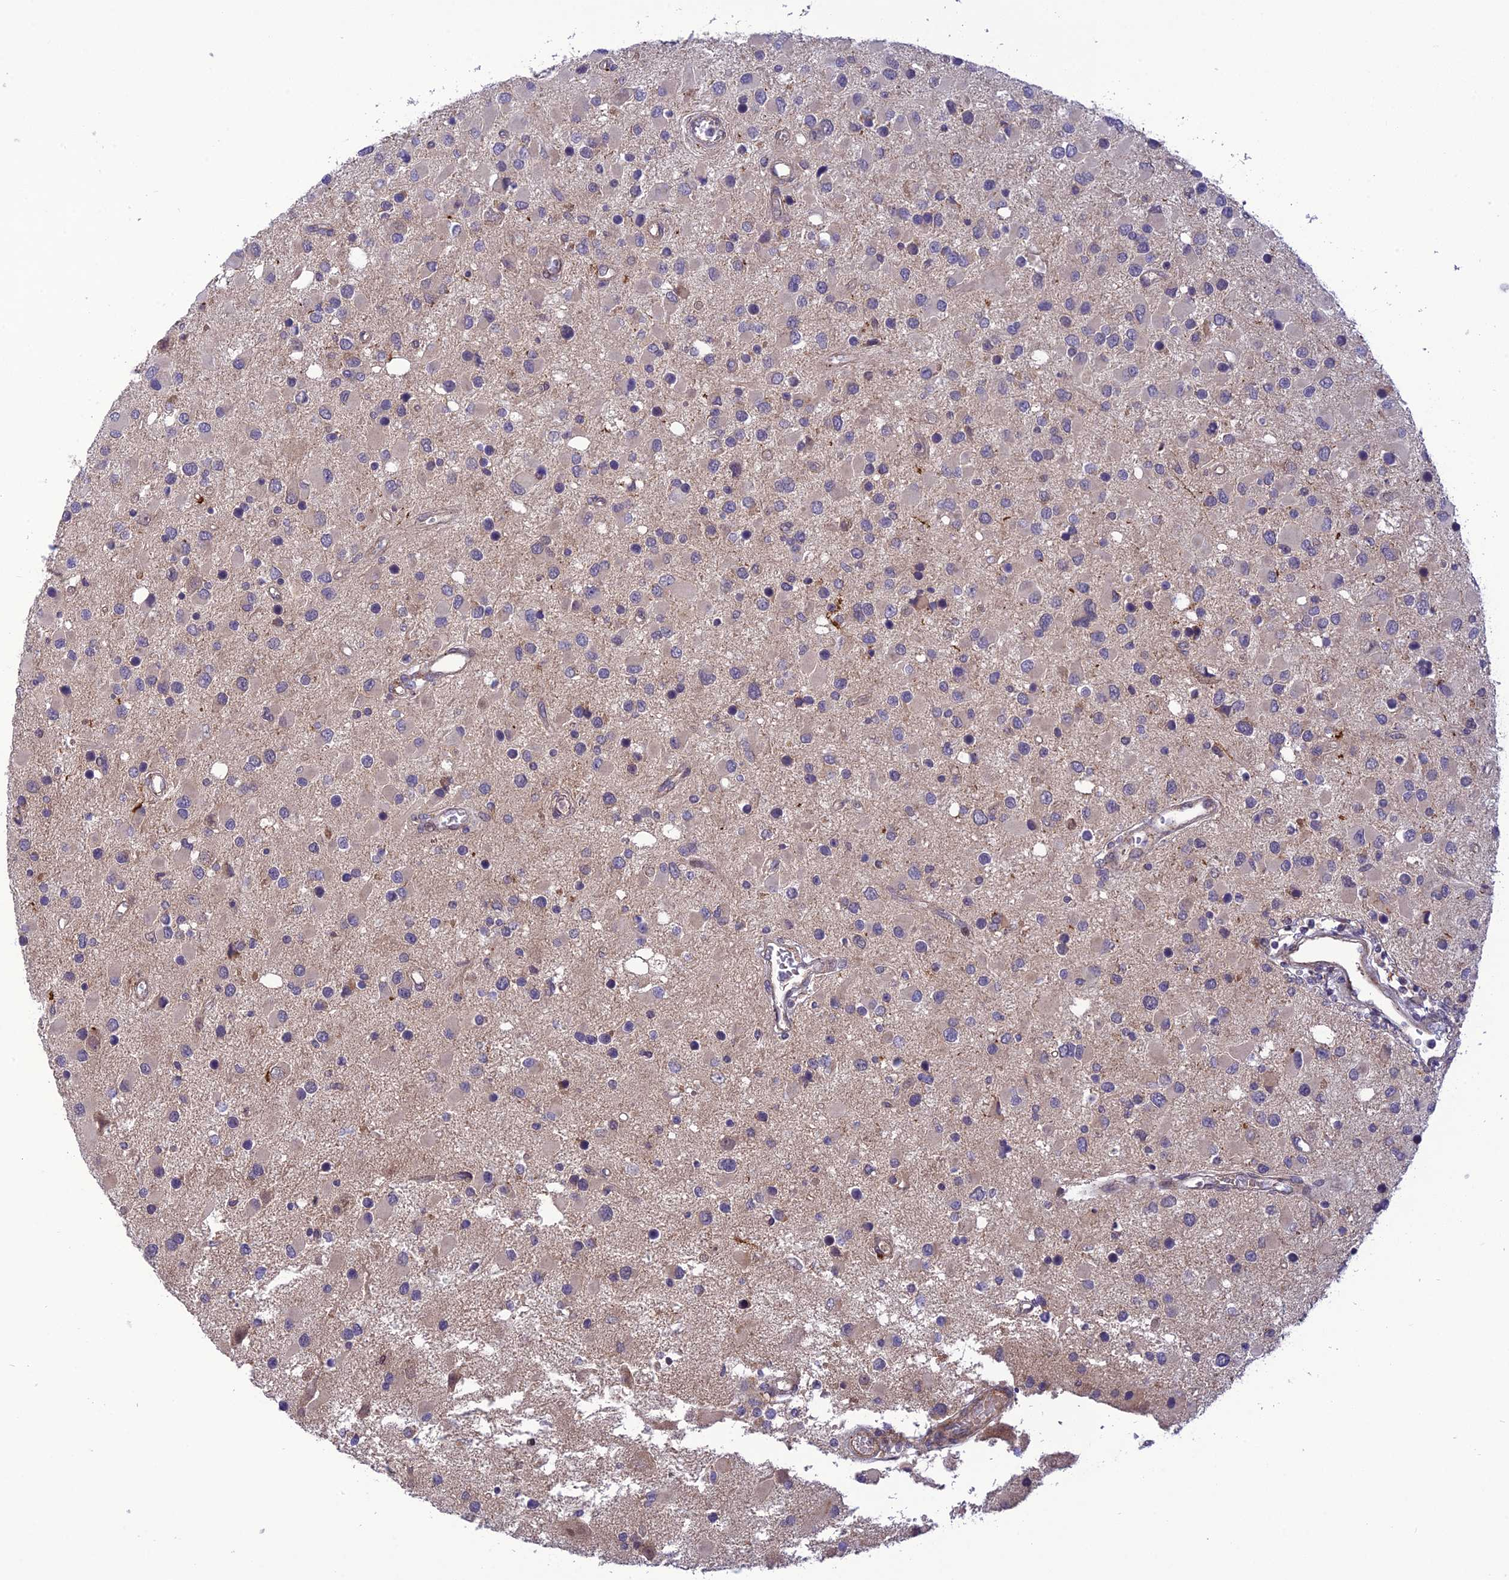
{"staining": {"intensity": "negative", "quantity": "none", "location": "none"}, "tissue": "glioma", "cell_type": "Tumor cells", "image_type": "cancer", "snomed": [{"axis": "morphology", "description": "Glioma, malignant, High grade"}, {"axis": "topography", "description": "Brain"}], "caption": "This is a histopathology image of immunohistochemistry (IHC) staining of malignant high-grade glioma, which shows no staining in tumor cells.", "gene": "UROS", "patient": {"sex": "male", "age": 53}}